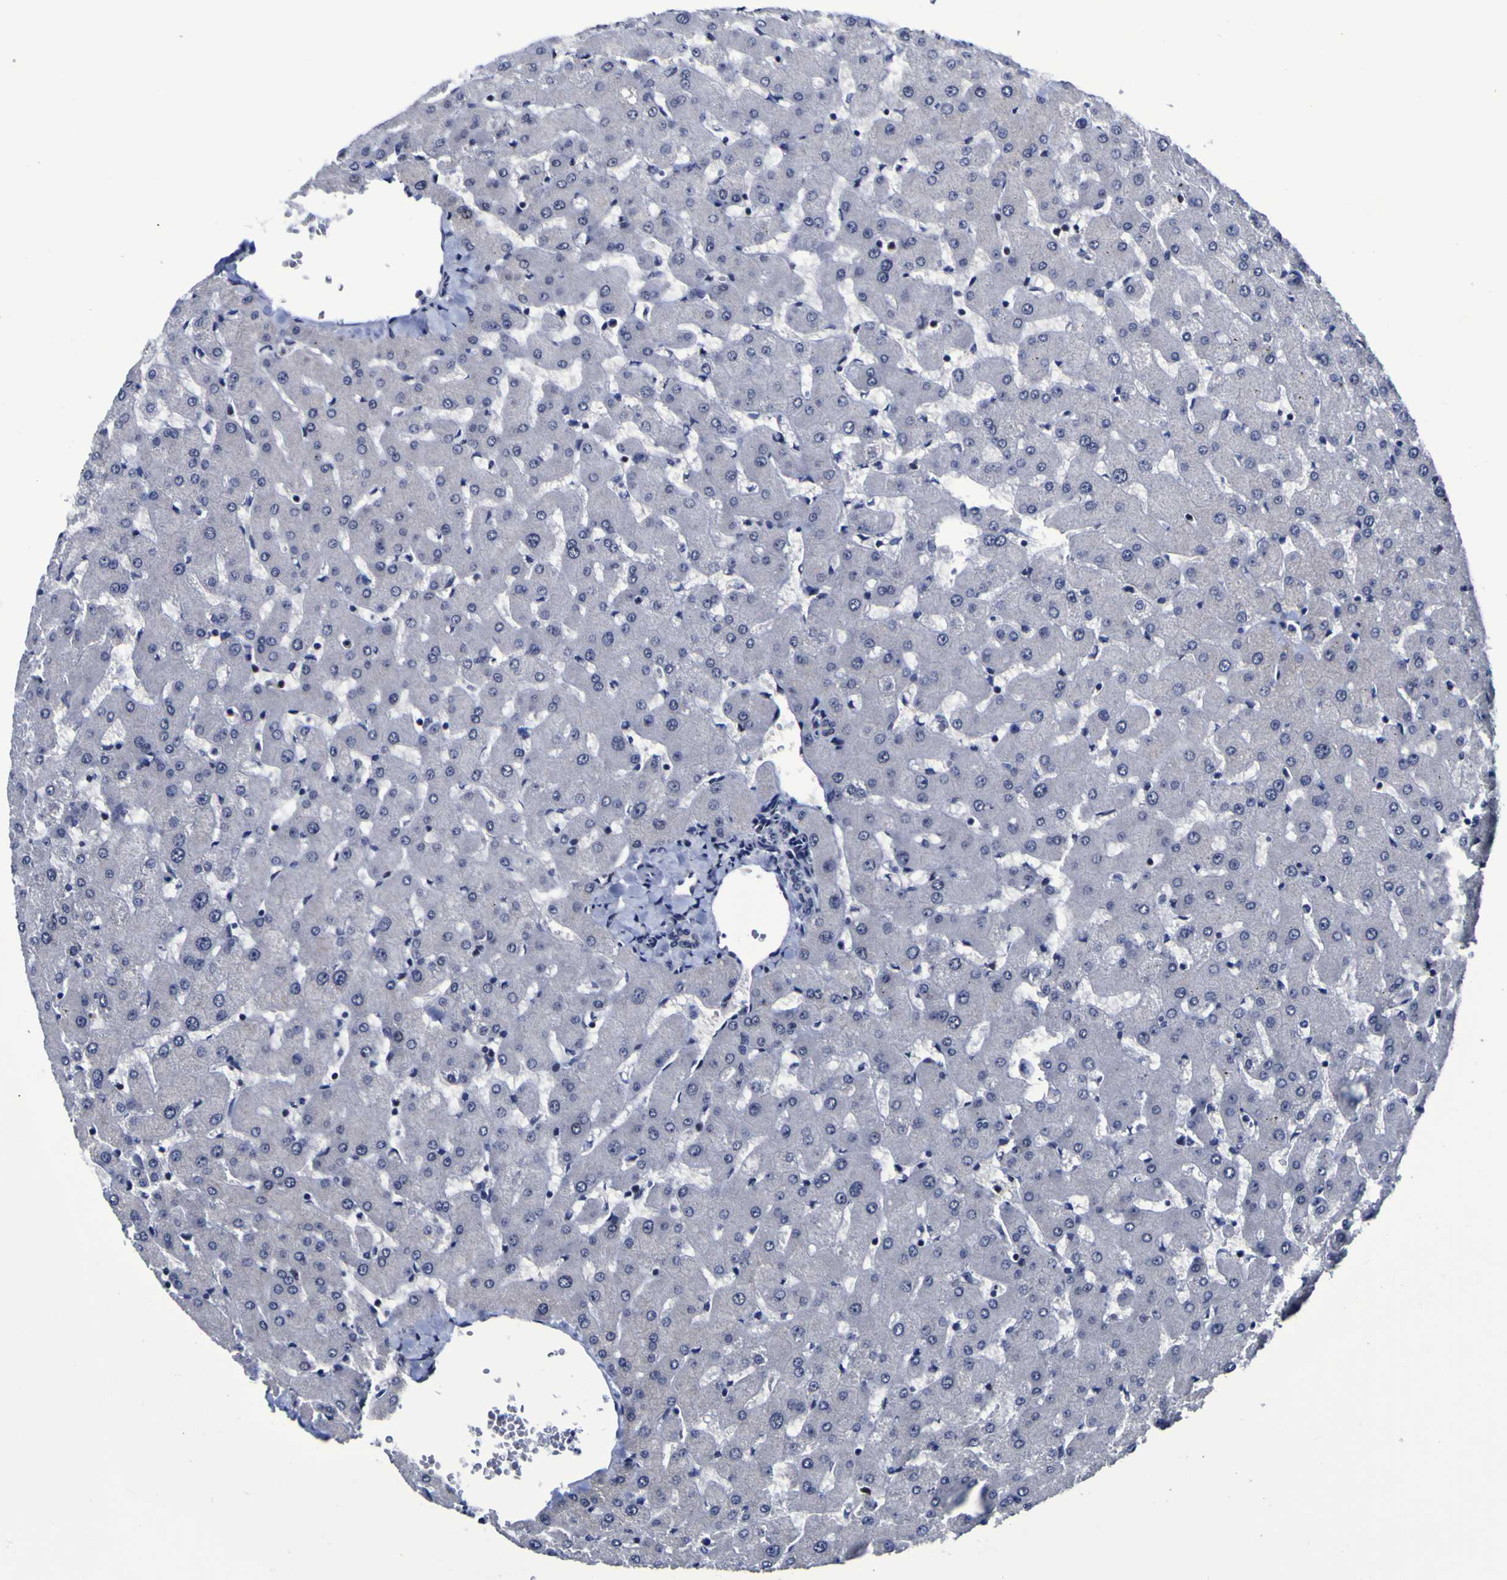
{"staining": {"intensity": "negative", "quantity": "none", "location": "none"}, "tissue": "liver", "cell_type": "Cholangiocytes", "image_type": "normal", "snomed": [{"axis": "morphology", "description": "Normal tissue, NOS"}, {"axis": "topography", "description": "Liver"}], "caption": "Cholangiocytes are negative for brown protein staining in unremarkable liver. The staining is performed using DAB brown chromogen with nuclei counter-stained in using hematoxylin.", "gene": "MBD3", "patient": {"sex": "female", "age": 63}}